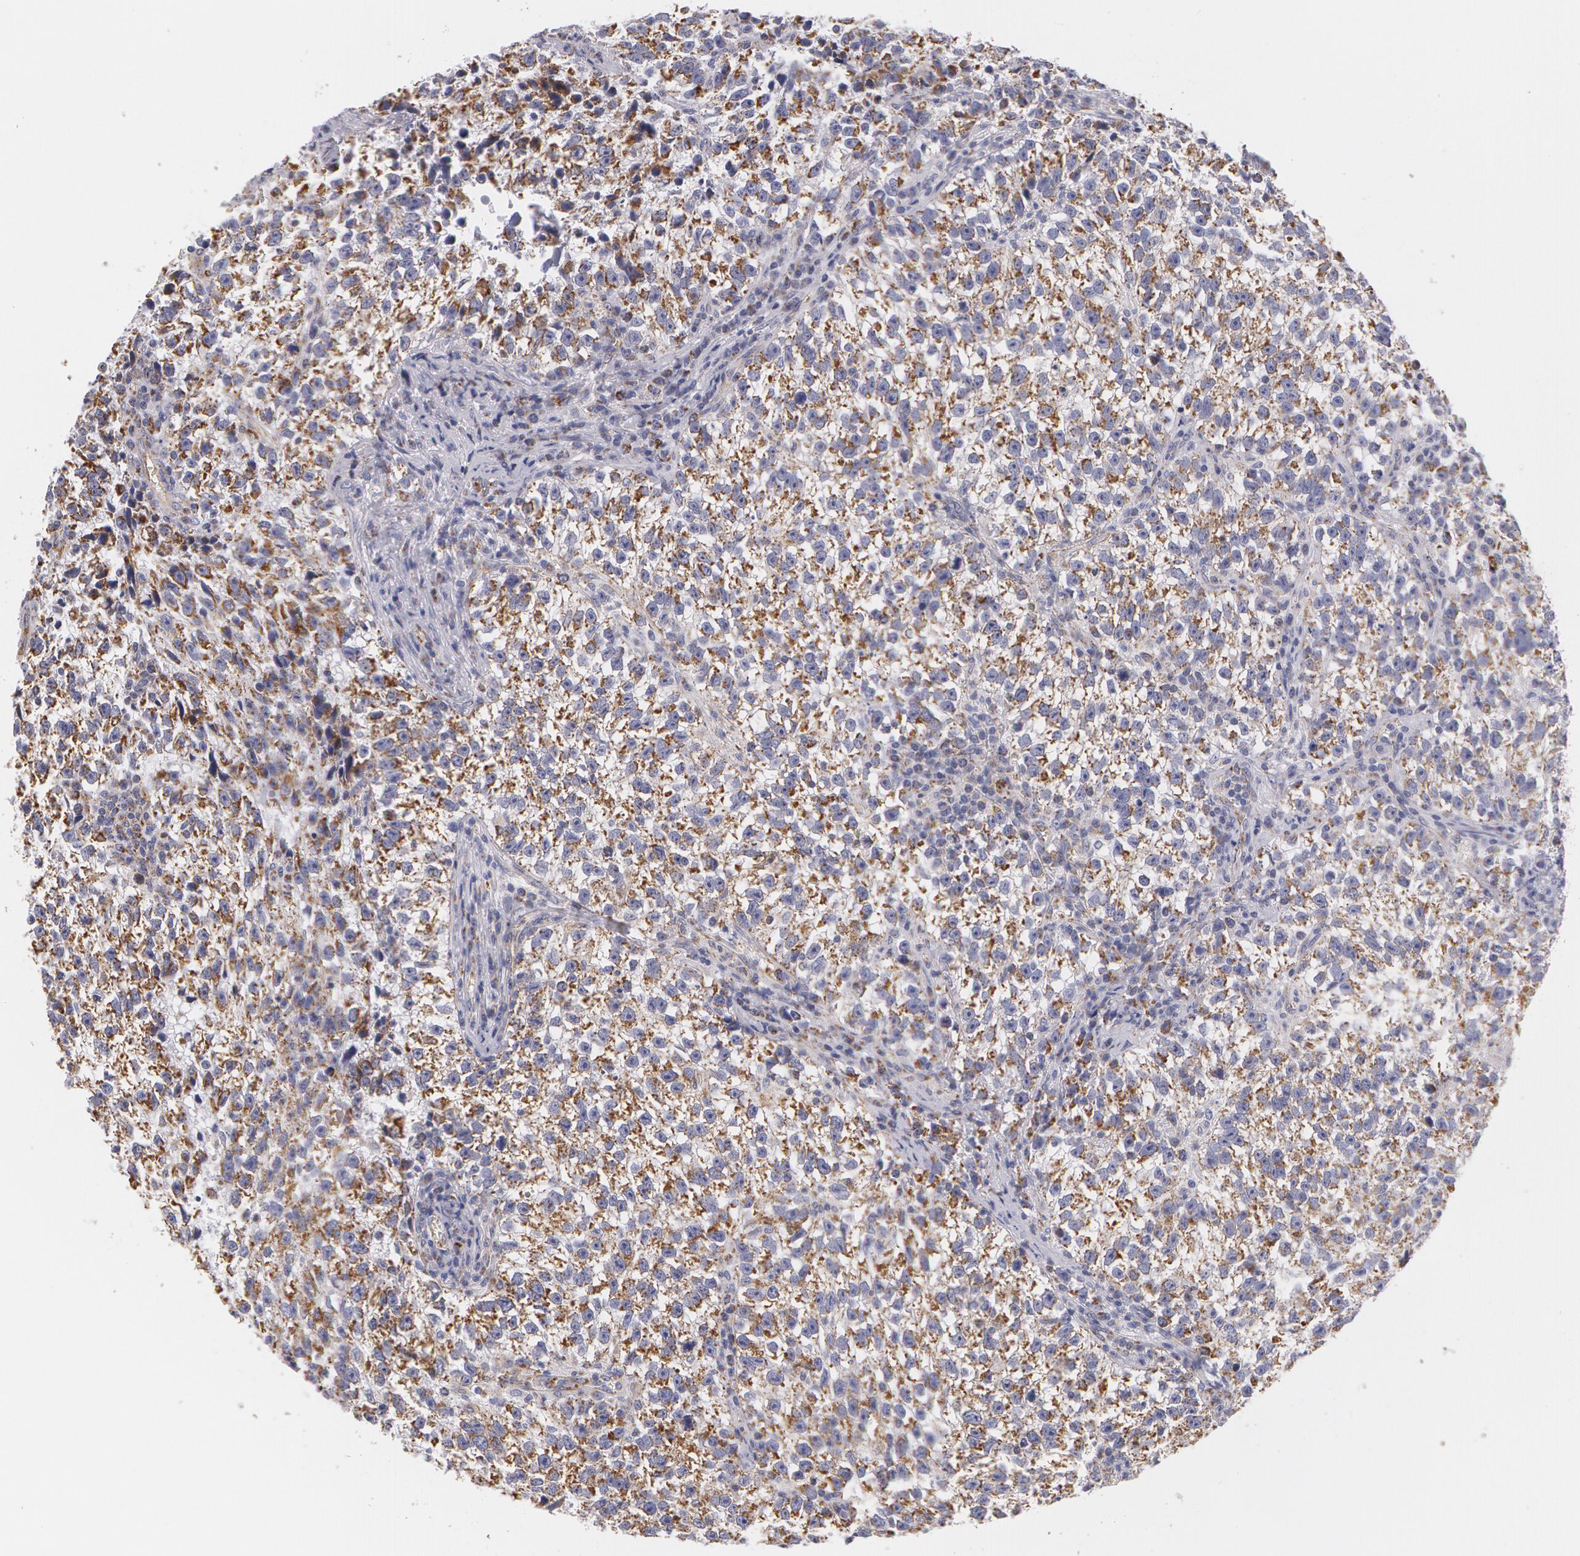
{"staining": {"intensity": "weak", "quantity": ">75%", "location": "cytoplasmic/membranous"}, "tissue": "testis cancer", "cell_type": "Tumor cells", "image_type": "cancer", "snomed": [{"axis": "morphology", "description": "Seminoma, NOS"}, {"axis": "topography", "description": "Testis"}], "caption": "About >75% of tumor cells in testis cancer show weak cytoplasmic/membranous protein expression as visualized by brown immunohistochemical staining.", "gene": "KRT18", "patient": {"sex": "male", "age": 38}}